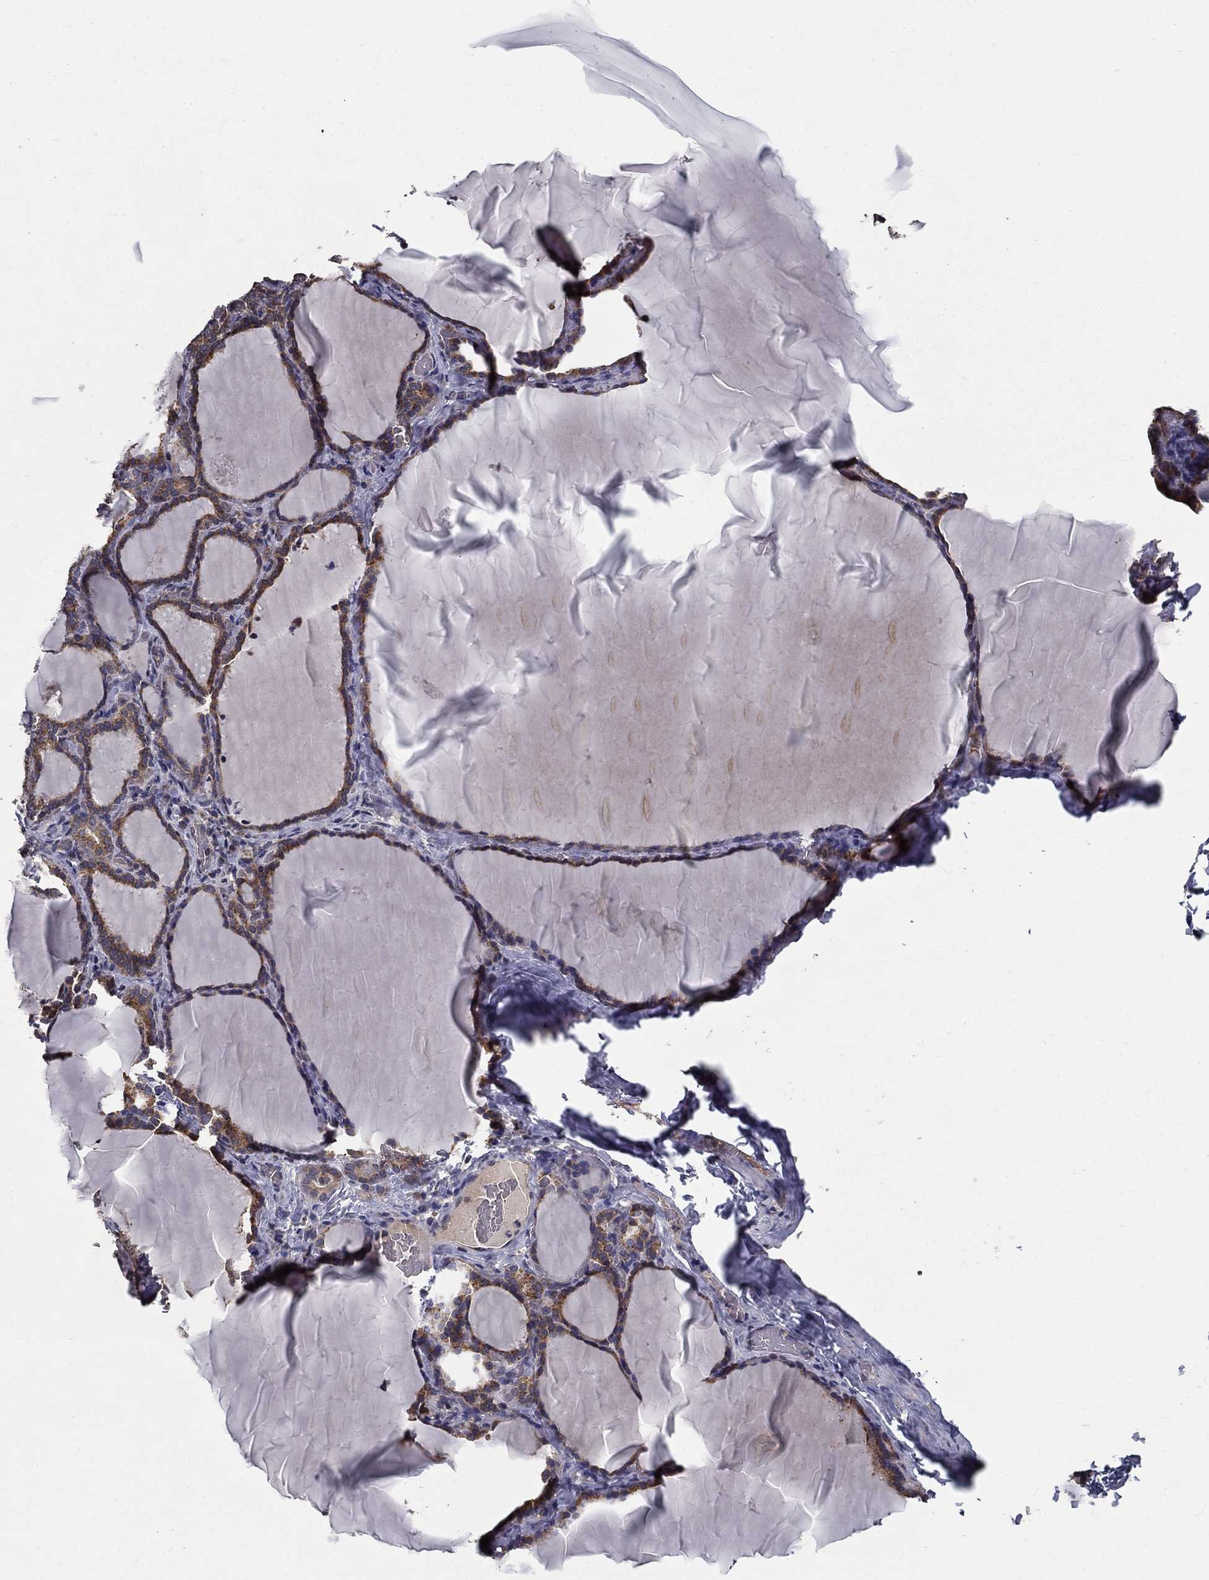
{"staining": {"intensity": "moderate", "quantity": ">75%", "location": "cytoplasmic/membranous"}, "tissue": "thyroid gland", "cell_type": "Glandular cells", "image_type": "normal", "snomed": [{"axis": "morphology", "description": "Normal tissue, NOS"}, {"axis": "morphology", "description": "Hyperplasia, NOS"}, {"axis": "topography", "description": "Thyroid gland"}], "caption": "The immunohistochemical stain shows moderate cytoplasmic/membranous expression in glandular cells of normal thyroid gland.", "gene": "SLC2A13", "patient": {"sex": "female", "age": 27}}